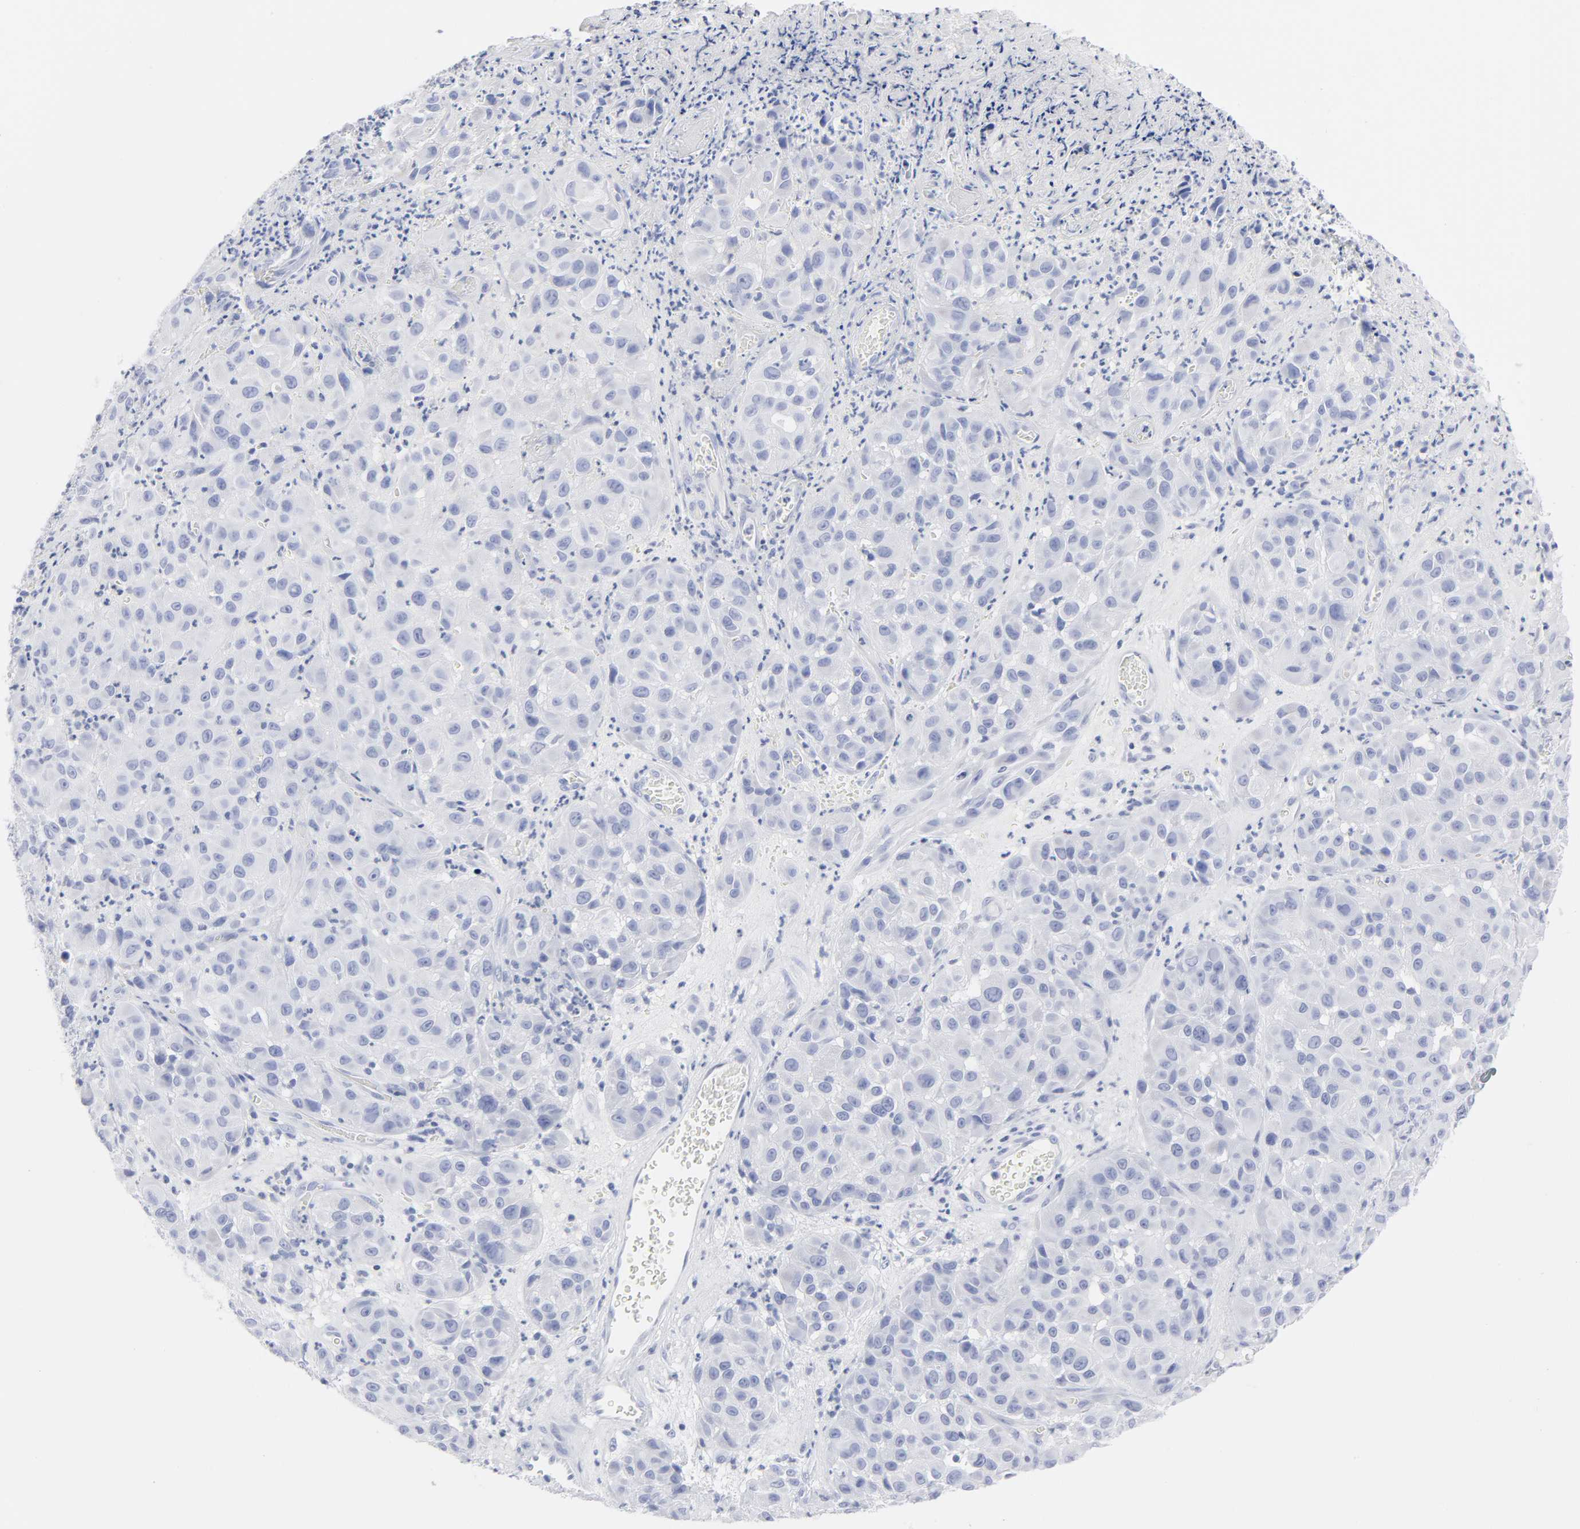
{"staining": {"intensity": "negative", "quantity": "none", "location": "none"}, "tissue": "melanoma", "cell_type": "Tumor cells", "image_type": "cancer", "snomed": [{"axis": "morphology", "description": "Malignant melanoma, NOS"}, {"axis": "topography", "description": "Skin"}], "caption": "High magnification brightfield microscopy of melanoma stained with DAB (brown) and counterstained with hematoxylin (blue): tumor cells show no significant expression. Brightfield microscopy of immunohistochemistry stained with DAB (3,3'-diaminobenzidine) (brown) and hematoxylin (blue), captured at high magnification.", "gene": "P2RY8", "patient": {"sex": "female", "age": 21}}